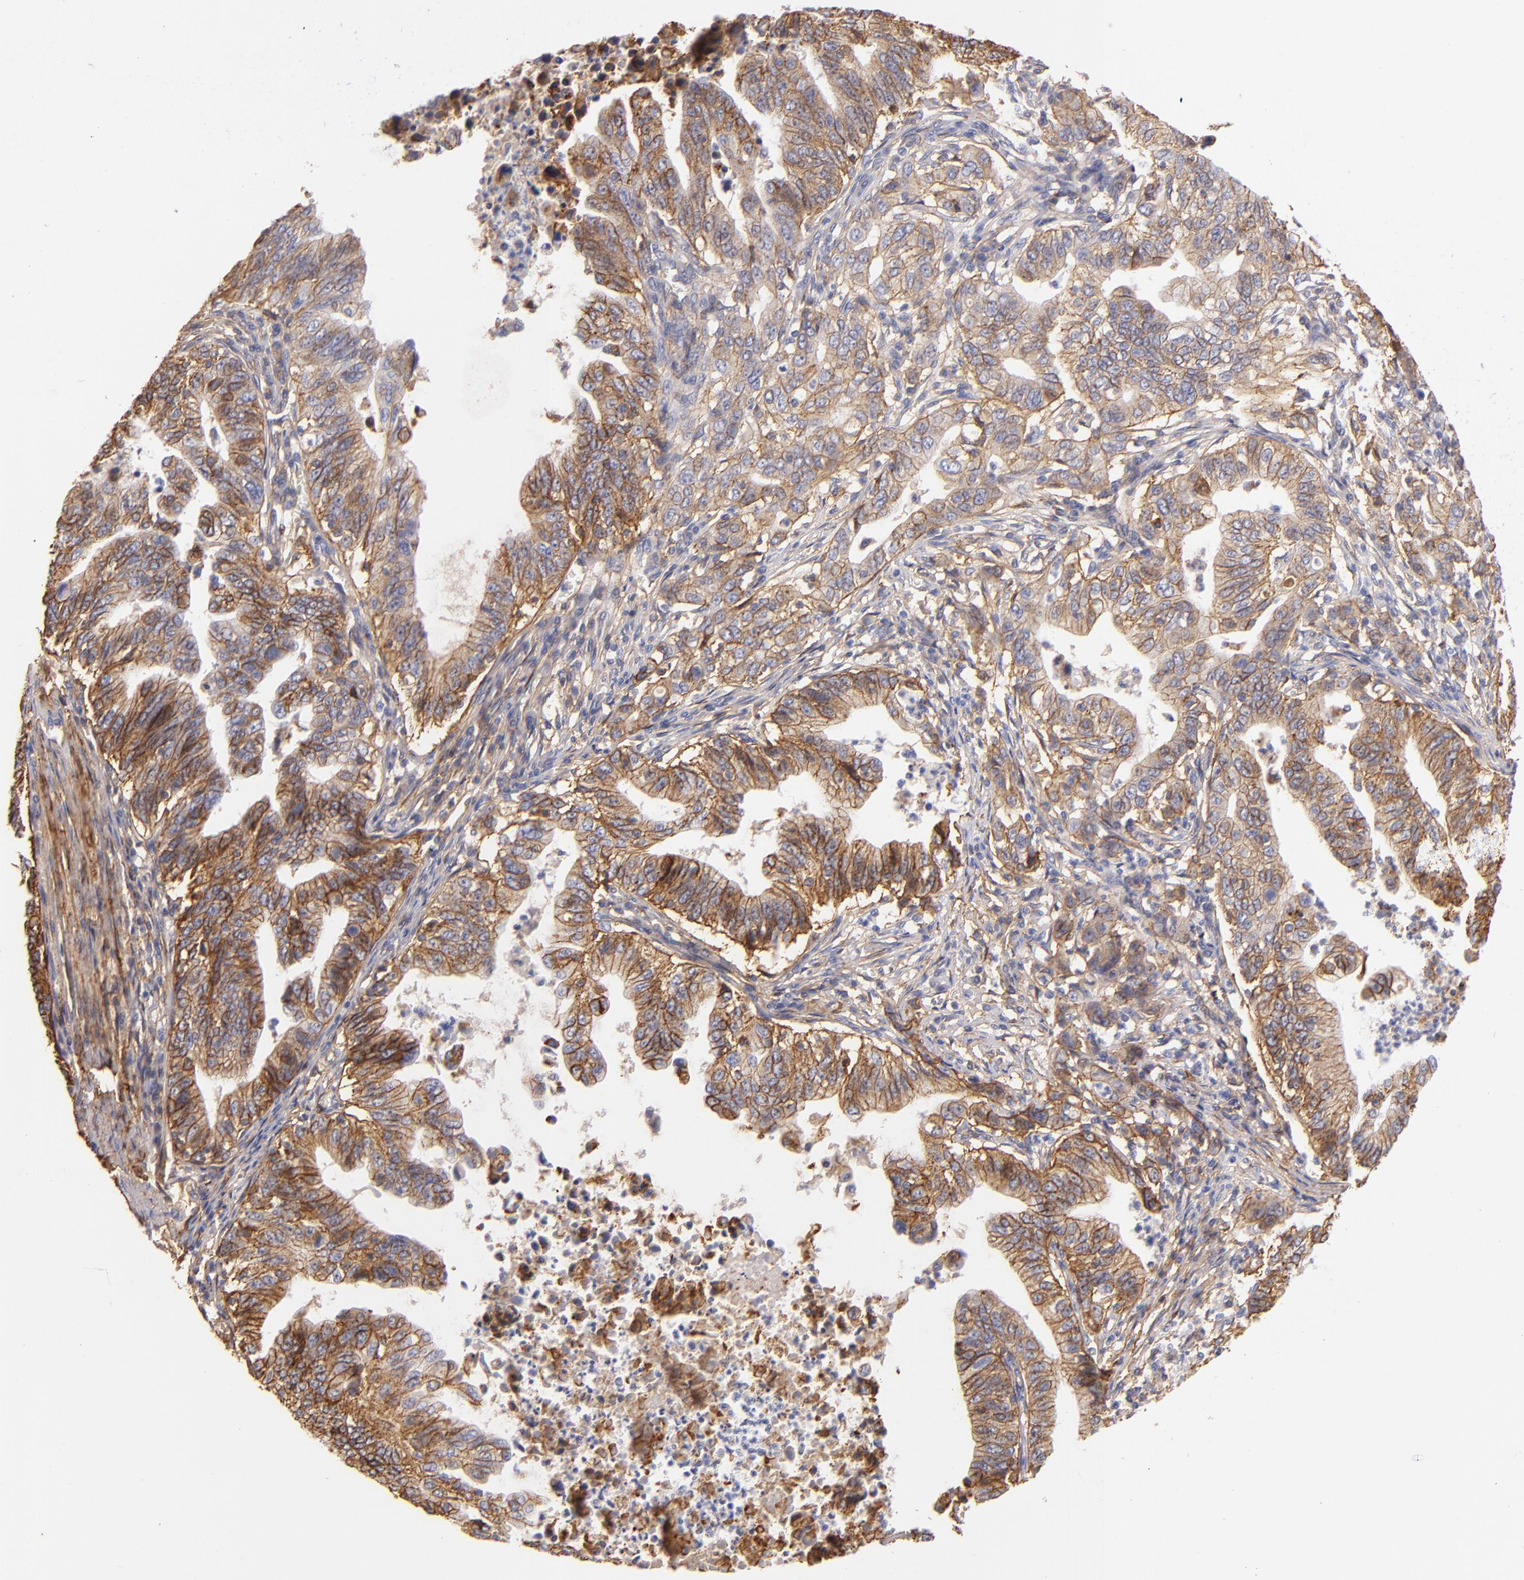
{"staining": {"intensity": "strong", "quantity": ">75%", "location": "cytoplasmic/membranous"}, "tissue": "stomach cancer", "cell_type": "Tumor cells", "image_type": "cancer", "snomed": [{"axis": "morphology", "description": "Adenocarcinoma, NOS"}, {"axis": "topography", "description": "Stomach, upper"}], "caption": "Immunohistochemistry (IHC) of human adenocarcinoma (stomach) displays high levels of strong cytoplasmic/membranous expression in about >75% of tumor cells.", "gene": "CD151", "patient": {"sex": "female", "age": 50}}